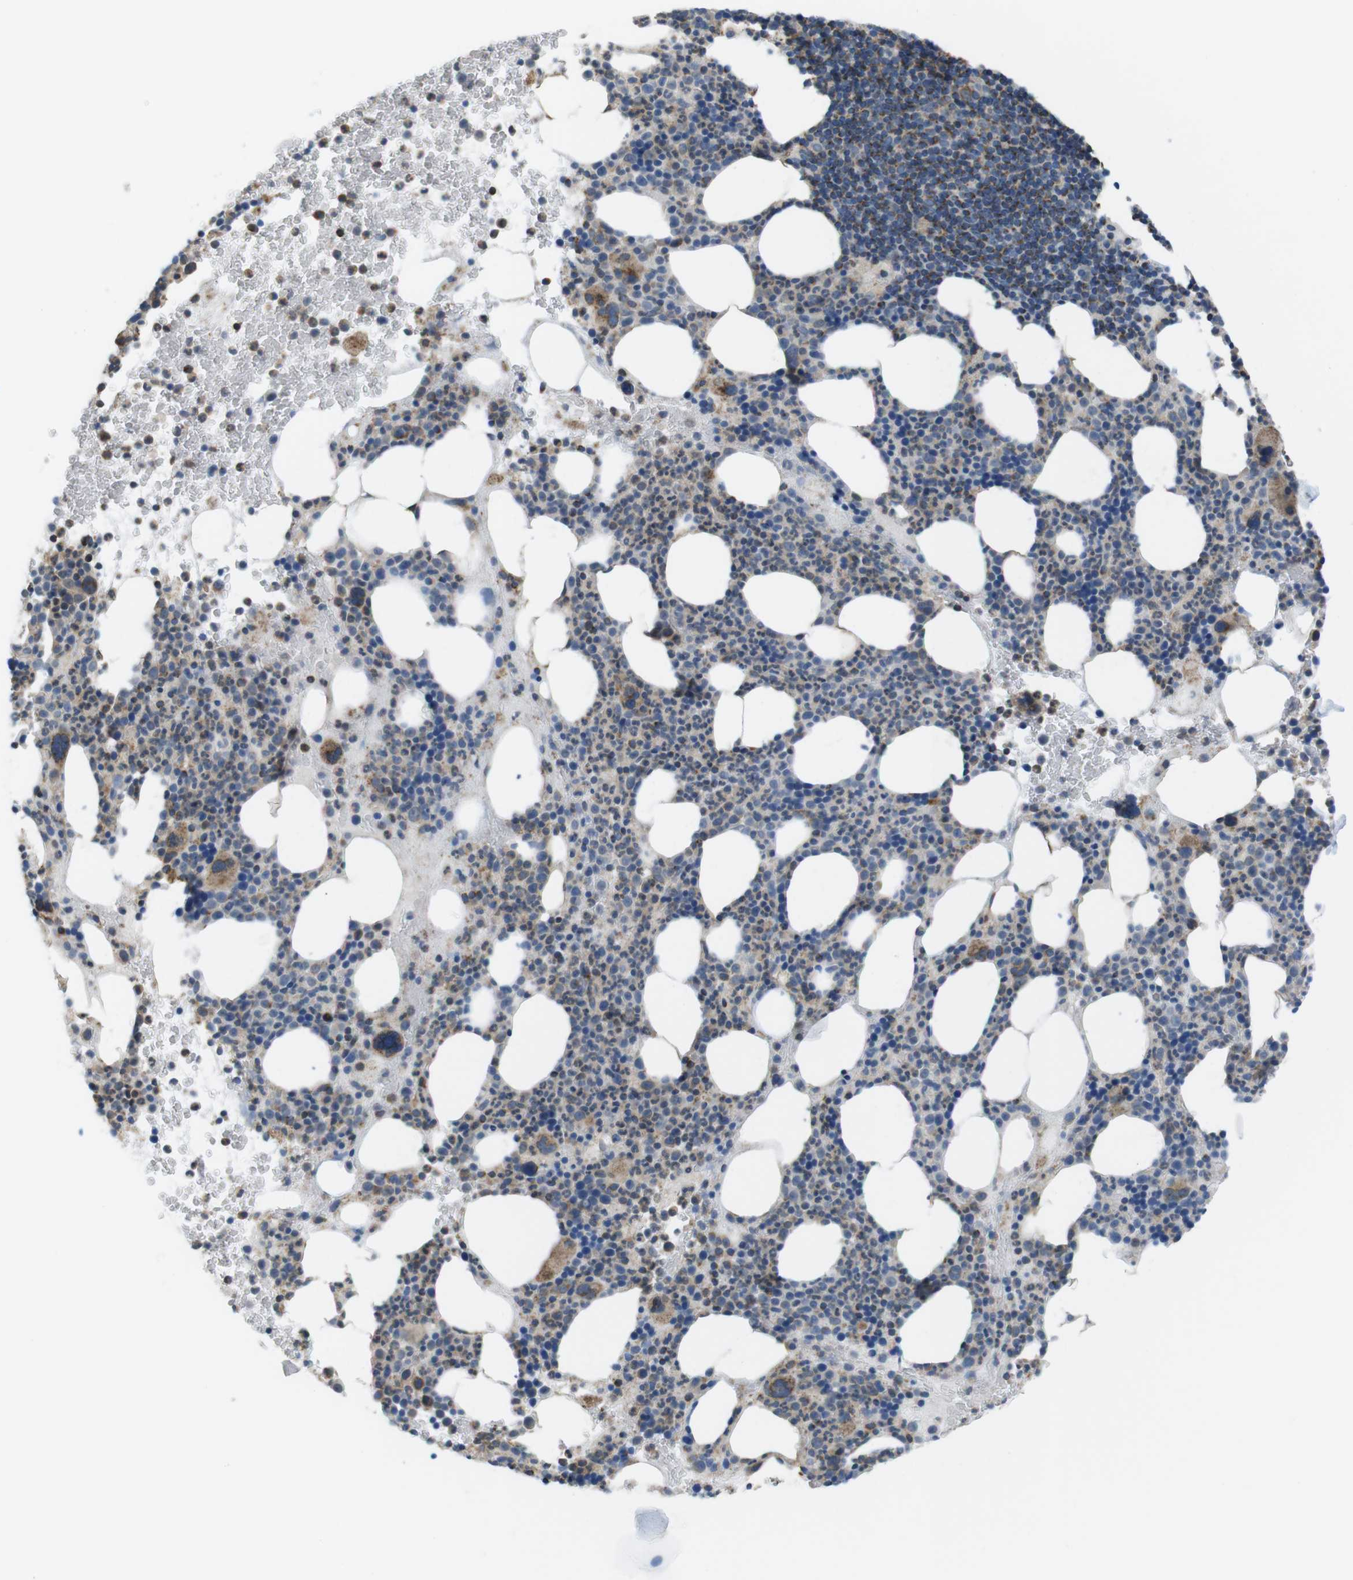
{"staining": {"intensity": "moderate", "quantity": "25%-75%", "location": "cytoplasmic/membranous"}, "tissue": "bone marrow", "cell_type": "Hematopoietic cells", "image_type": "normal", "snomed": [{"axis": "morphology", "description": "Normal tissue, NOS"}, {"axis": "morphology", "description": "Inflammation, NOS"}, {"axis": "topography", "description": "Bone marrow"}], "caption": "The histopathology image demonstrates immunohistochemical staining of normal bone marrow. There is moderate cytoplasmic/membranous staining is seen in approximately 25%-75% of hematopoietic cells.", "gene": "GRIK1", "patient": {"sex": "male", "age": 73}}